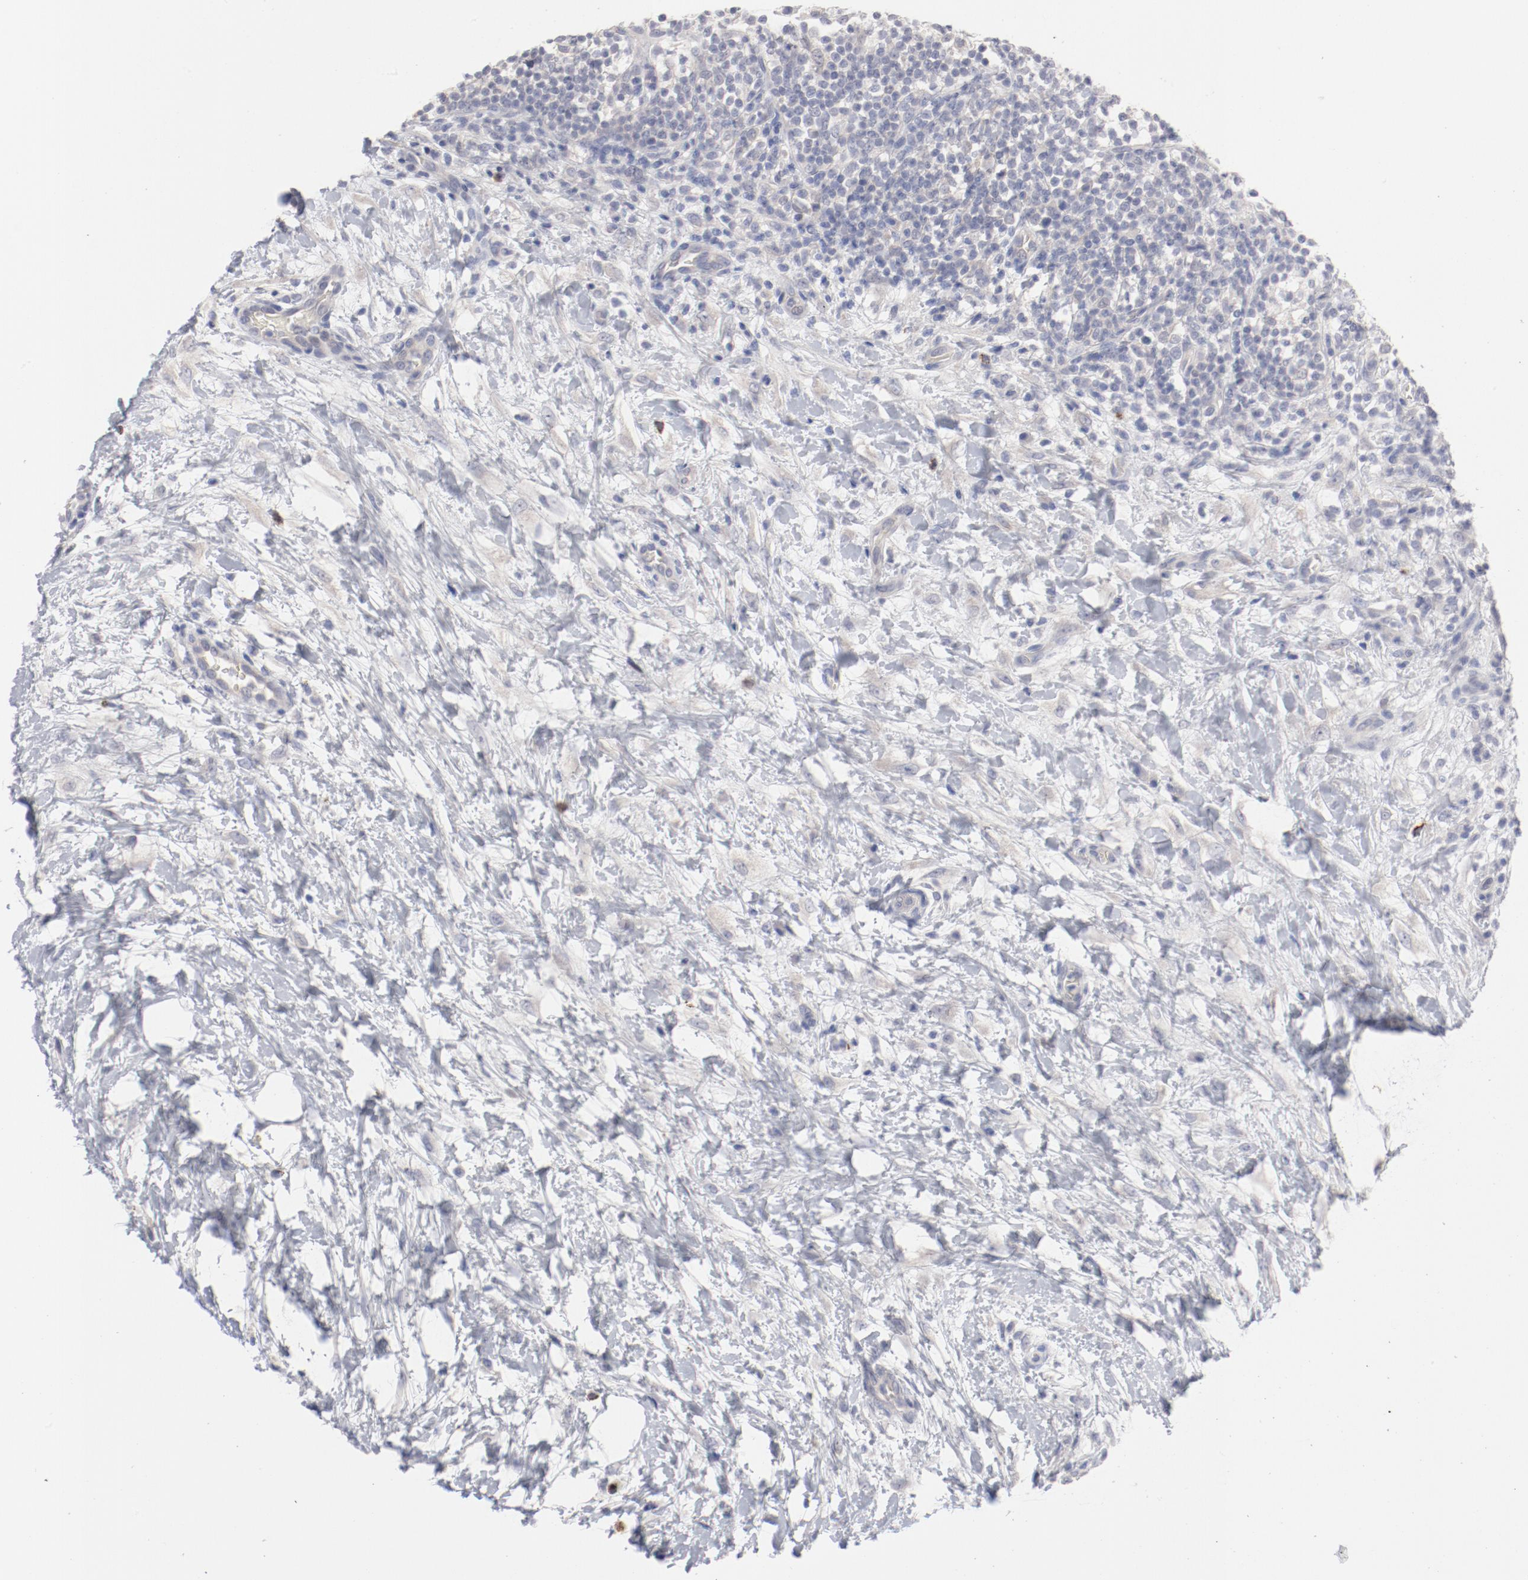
{"staining": {"intensity": "negative", "quantity": "none", "location": "none"}, "tissue": "lymphoma", "cell_type": "Tumor cells", "image_type": "cancer", "snomed": [{"axis": "morphology", "description": "Malignant lymphoma, non-Hodgkin's type, Low grade"}, {"axis": "topography", "description": "Lymph node"}], "caption": "A high-resolution micrograph shows immunohistochemistry staining of low-grade malignant lymphoma, non-Hodgkin's type, which reveals no significant positivity in tumor cells.", "gene": "SH3BGR", "patient": {"sex": "female", "age": 76}}